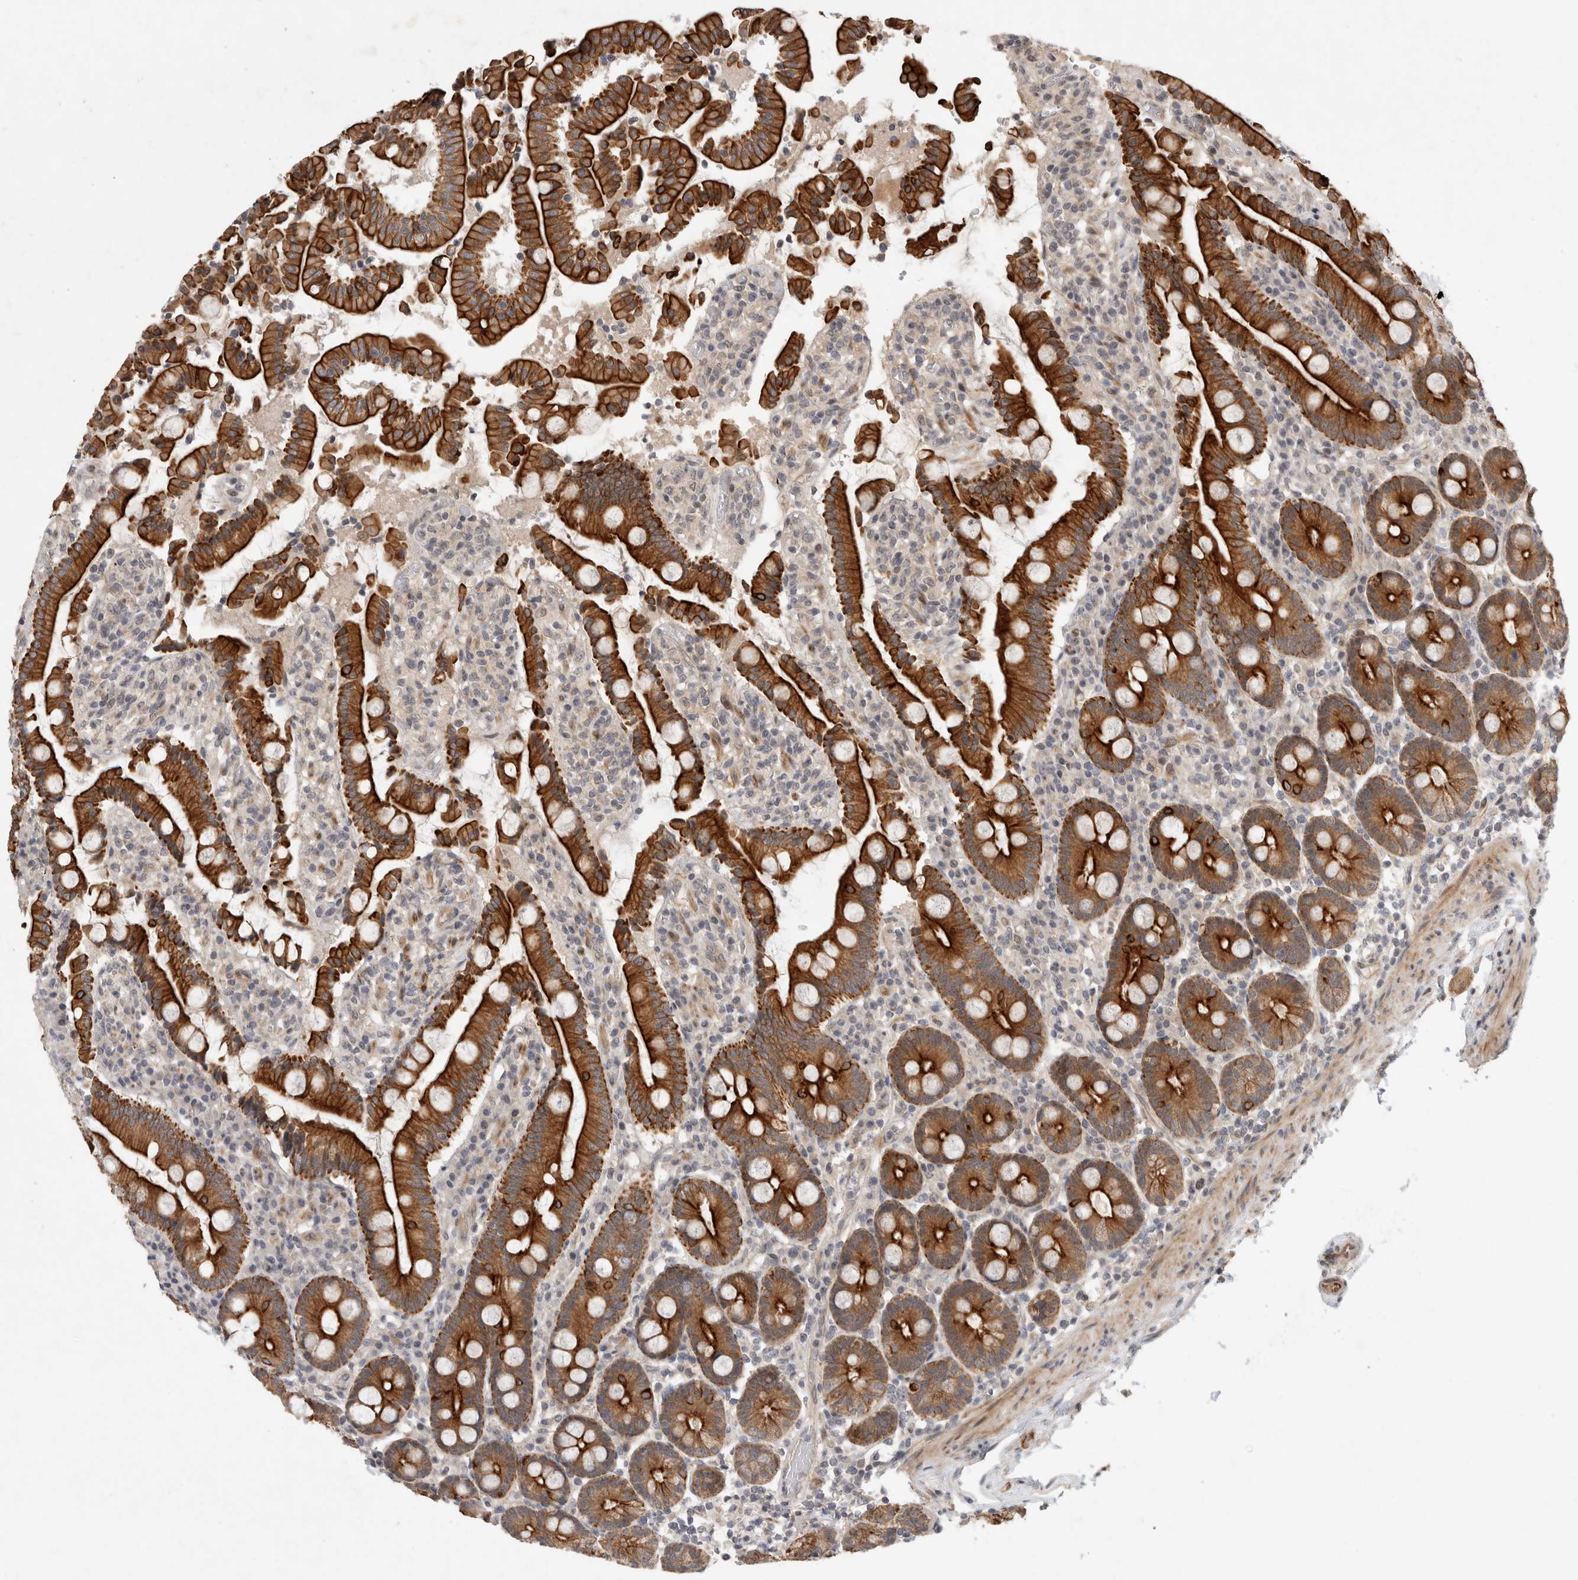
{"staining": {"intensity": "strong", "quantity": ">75%", "location": "cytoplasmic/membranous"}, "tissue": "duodenum", "cell_type": "Glandular cells", "image_type": "normal", "snomed": [{"axis": "morphology", "description": "Normal tissue, NOS"}, {"axis": "topography", "description": "Small intestine, NOS"}], "caption": "About >75% of glandular cells in normal duodenum display strong cytoplasmic/membranous protein positivity as visualized by brown immunohistochemical staining.", "gene": "CRISPLD1", "patient": {"sex": "female", "age": 71}}